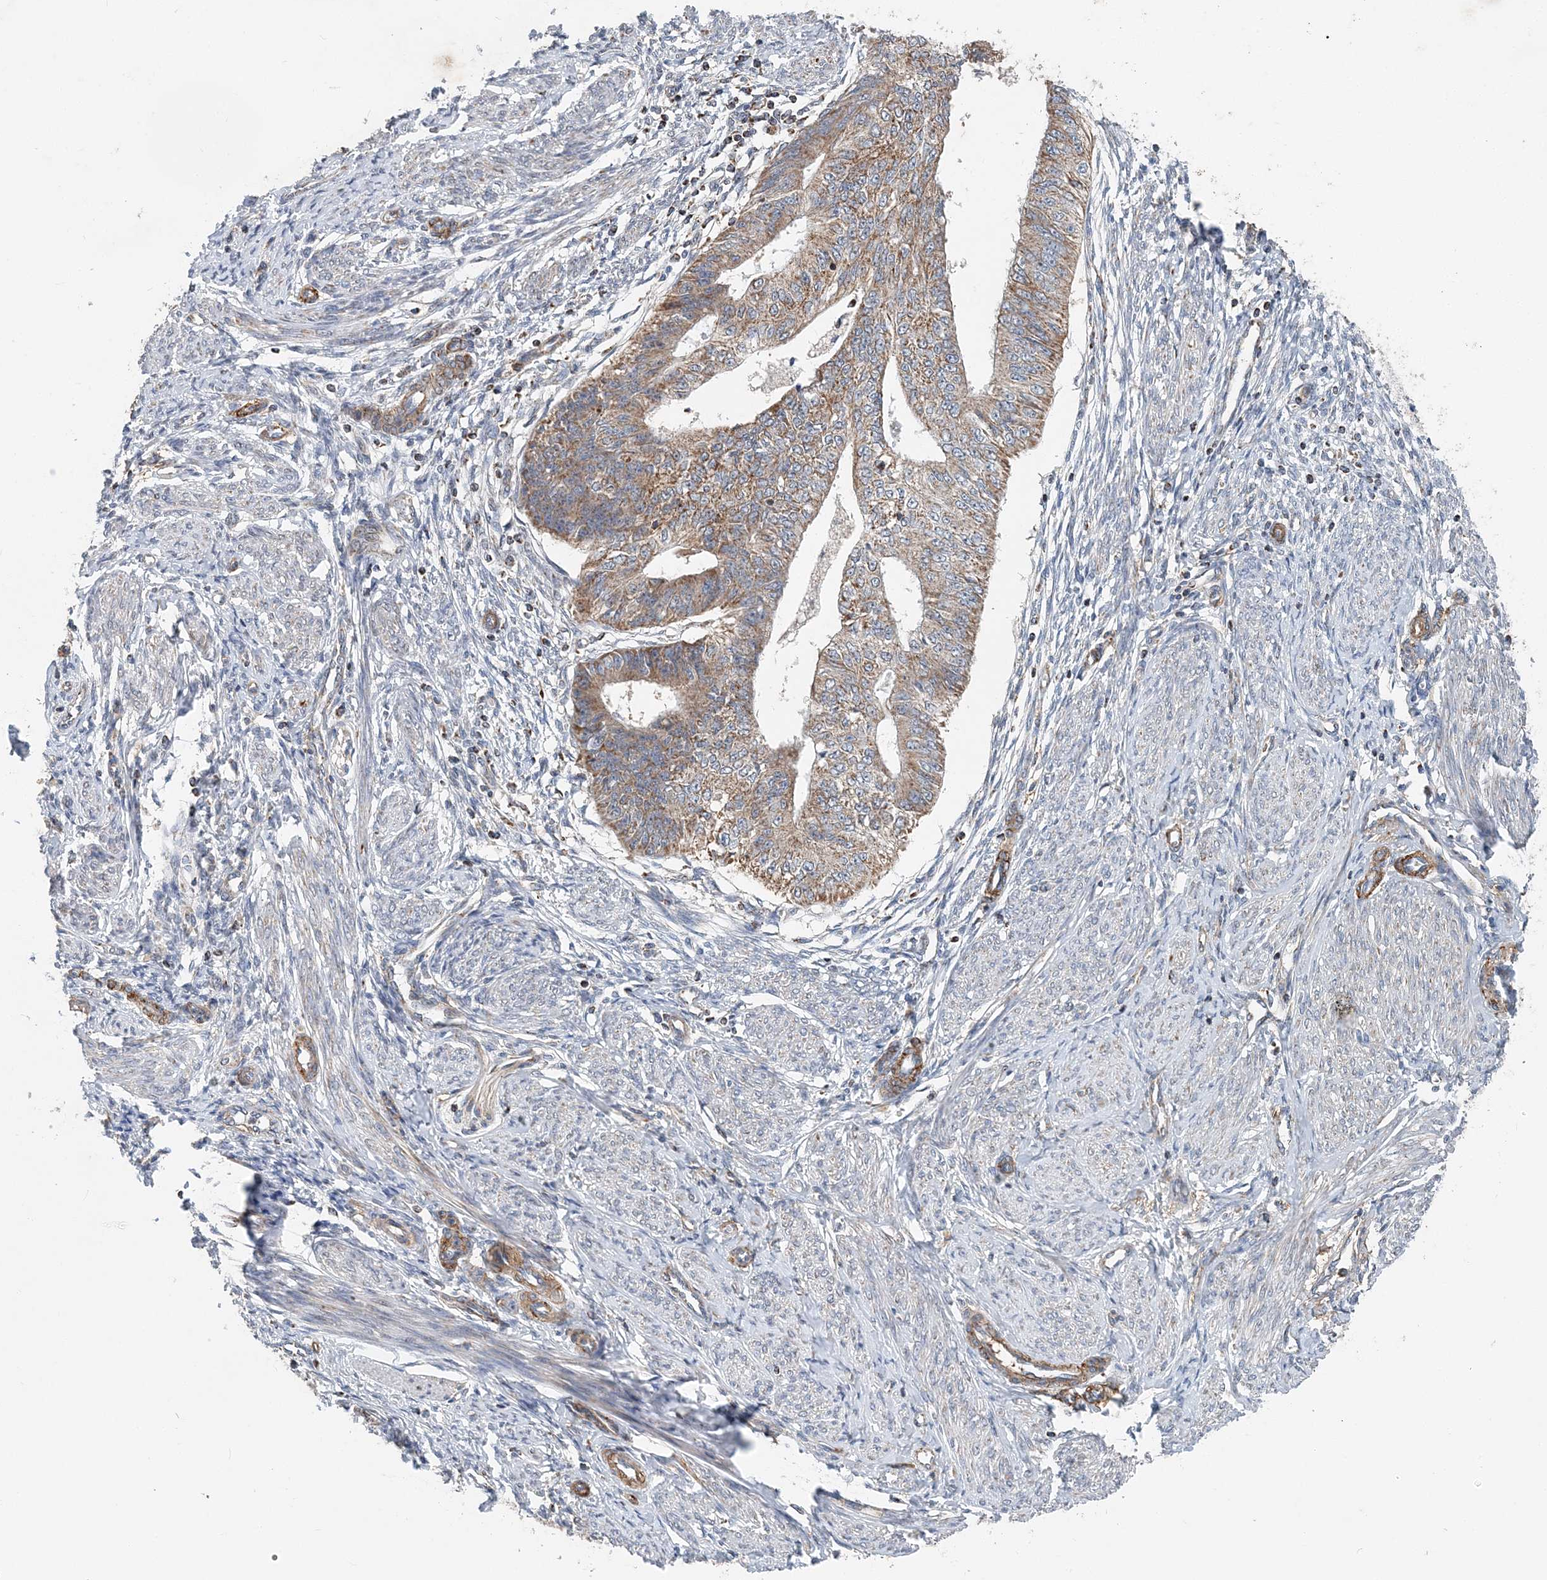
{"staining": {"intensity": "moderate", "quantity": "25%-75%", "location": "cytoplasmic/membranous"}, "tissue": "endometrial cancer", "cell_type": "Tumor cells", "image_type": "cancer", "snomed": [{"axis": "morphology", "description": "Adenocarcinoma, NOS"}, {"axis": "topography", "description": "Endometrium"}], "caption": "A photomicrograph of adenocarcinoma (endometrial) stained for a protein shows moderate cytoplasmic/membranous brown staining in tumor cells.", "gene": "SPRY2", "patient": {"sex": "female", "age": 32}}